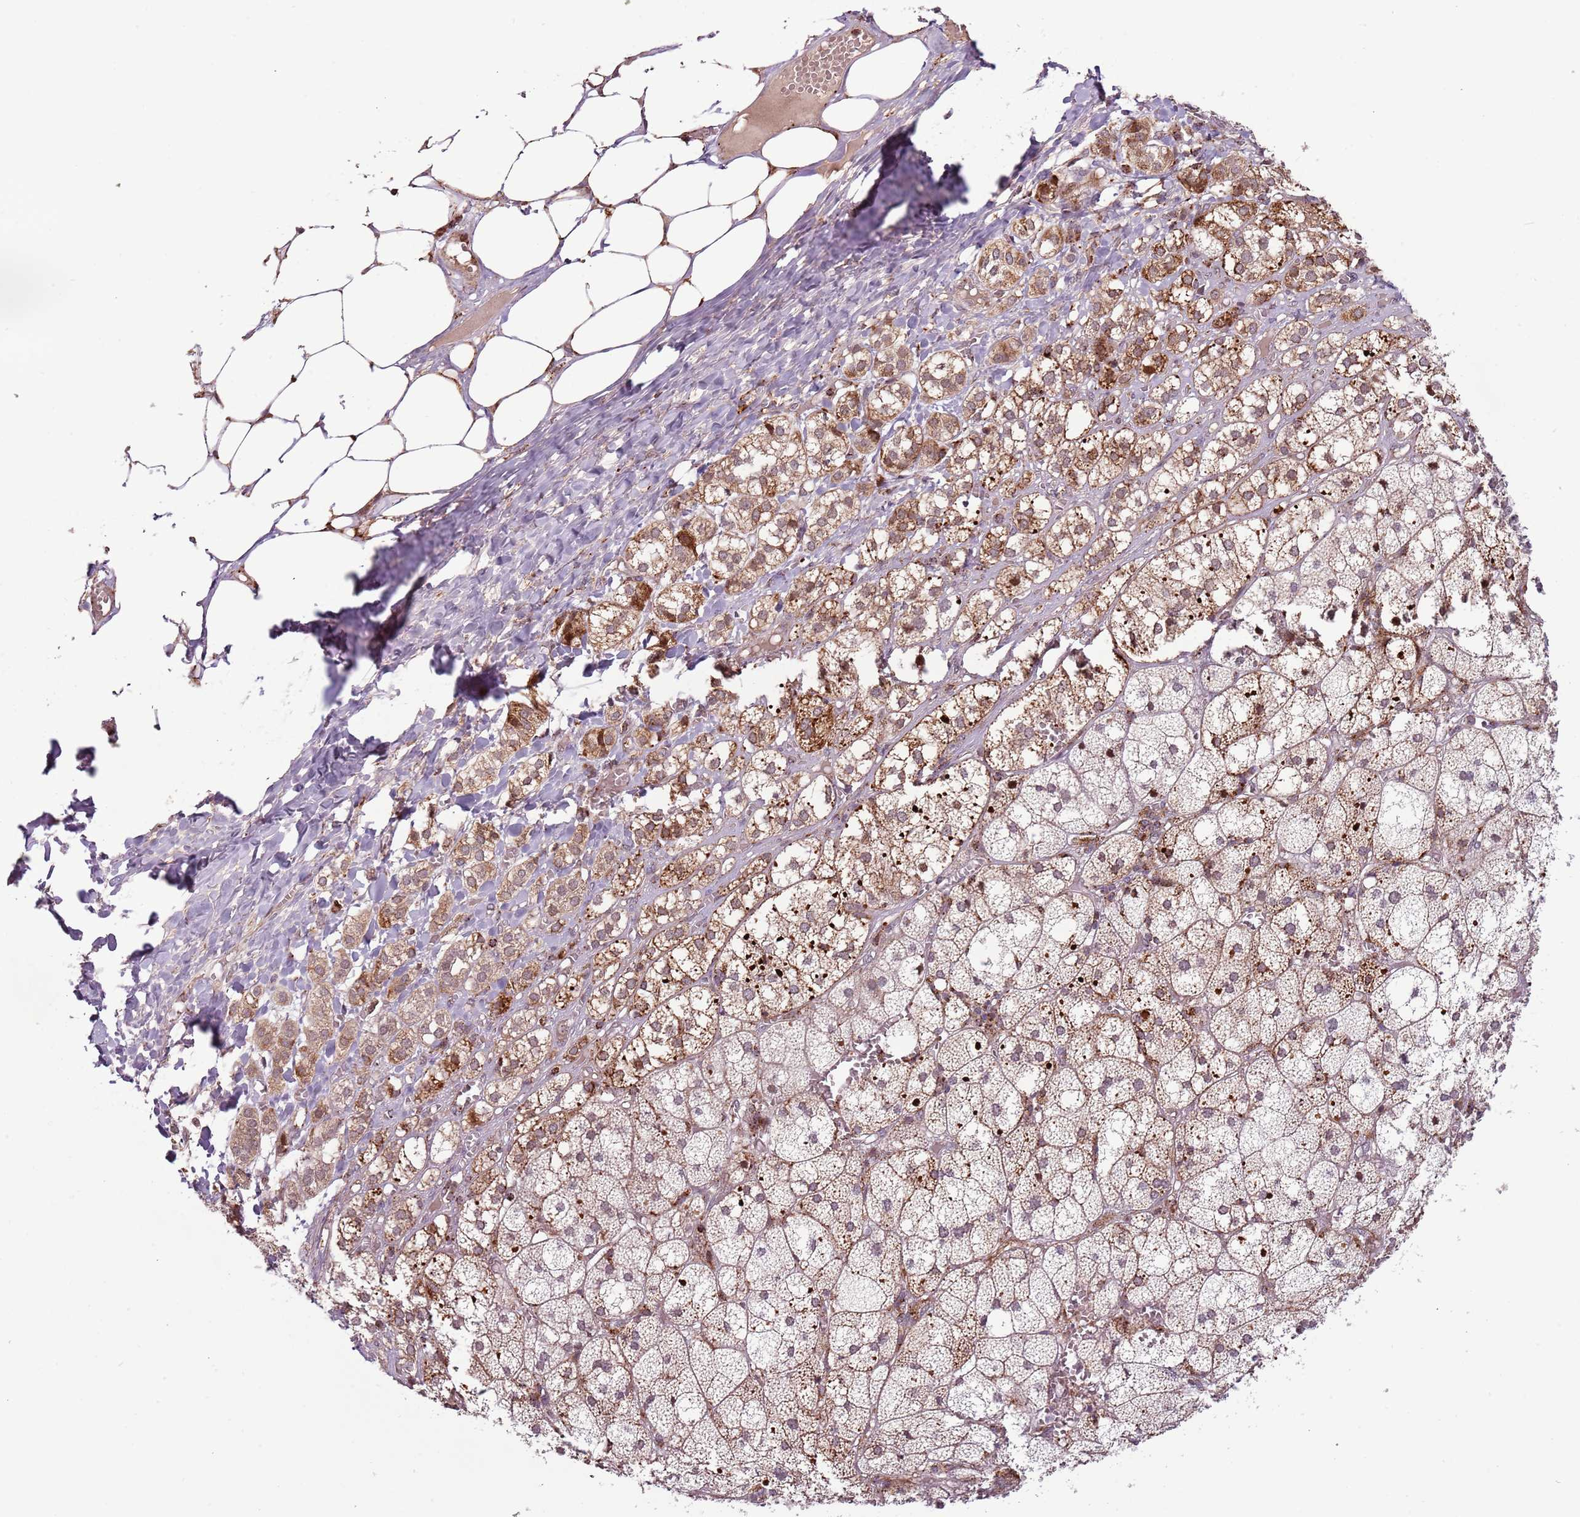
{"staining": {"intensity": "moderate", "quantity": "25%-75%", "location": "cytoplasmic/membranous,nuclear"}, "tissue": "adrenal gland", "cell_type": "Glandular cells", "image_type": "normal", "snomed": [{"axis": "morphology", "description": "Normal tissue, NOS"}, {"axis": "topography", "description": "Adrenal gland"}], "caption": "Unremarkable adrenal gland reveals moderate cytoplasmic/membranous,nuclear expression in about 25%-75% of glandular cells, visualized by immunohistochemistry. The staining is performed using DAB (3,3'-diaminobenzidine) brown chromogen to label protein expression. The nuclei are counter-stained blue using hematoxylin.", "gene": "ULK3", "patient": {"sex": "female", "age": 61}}